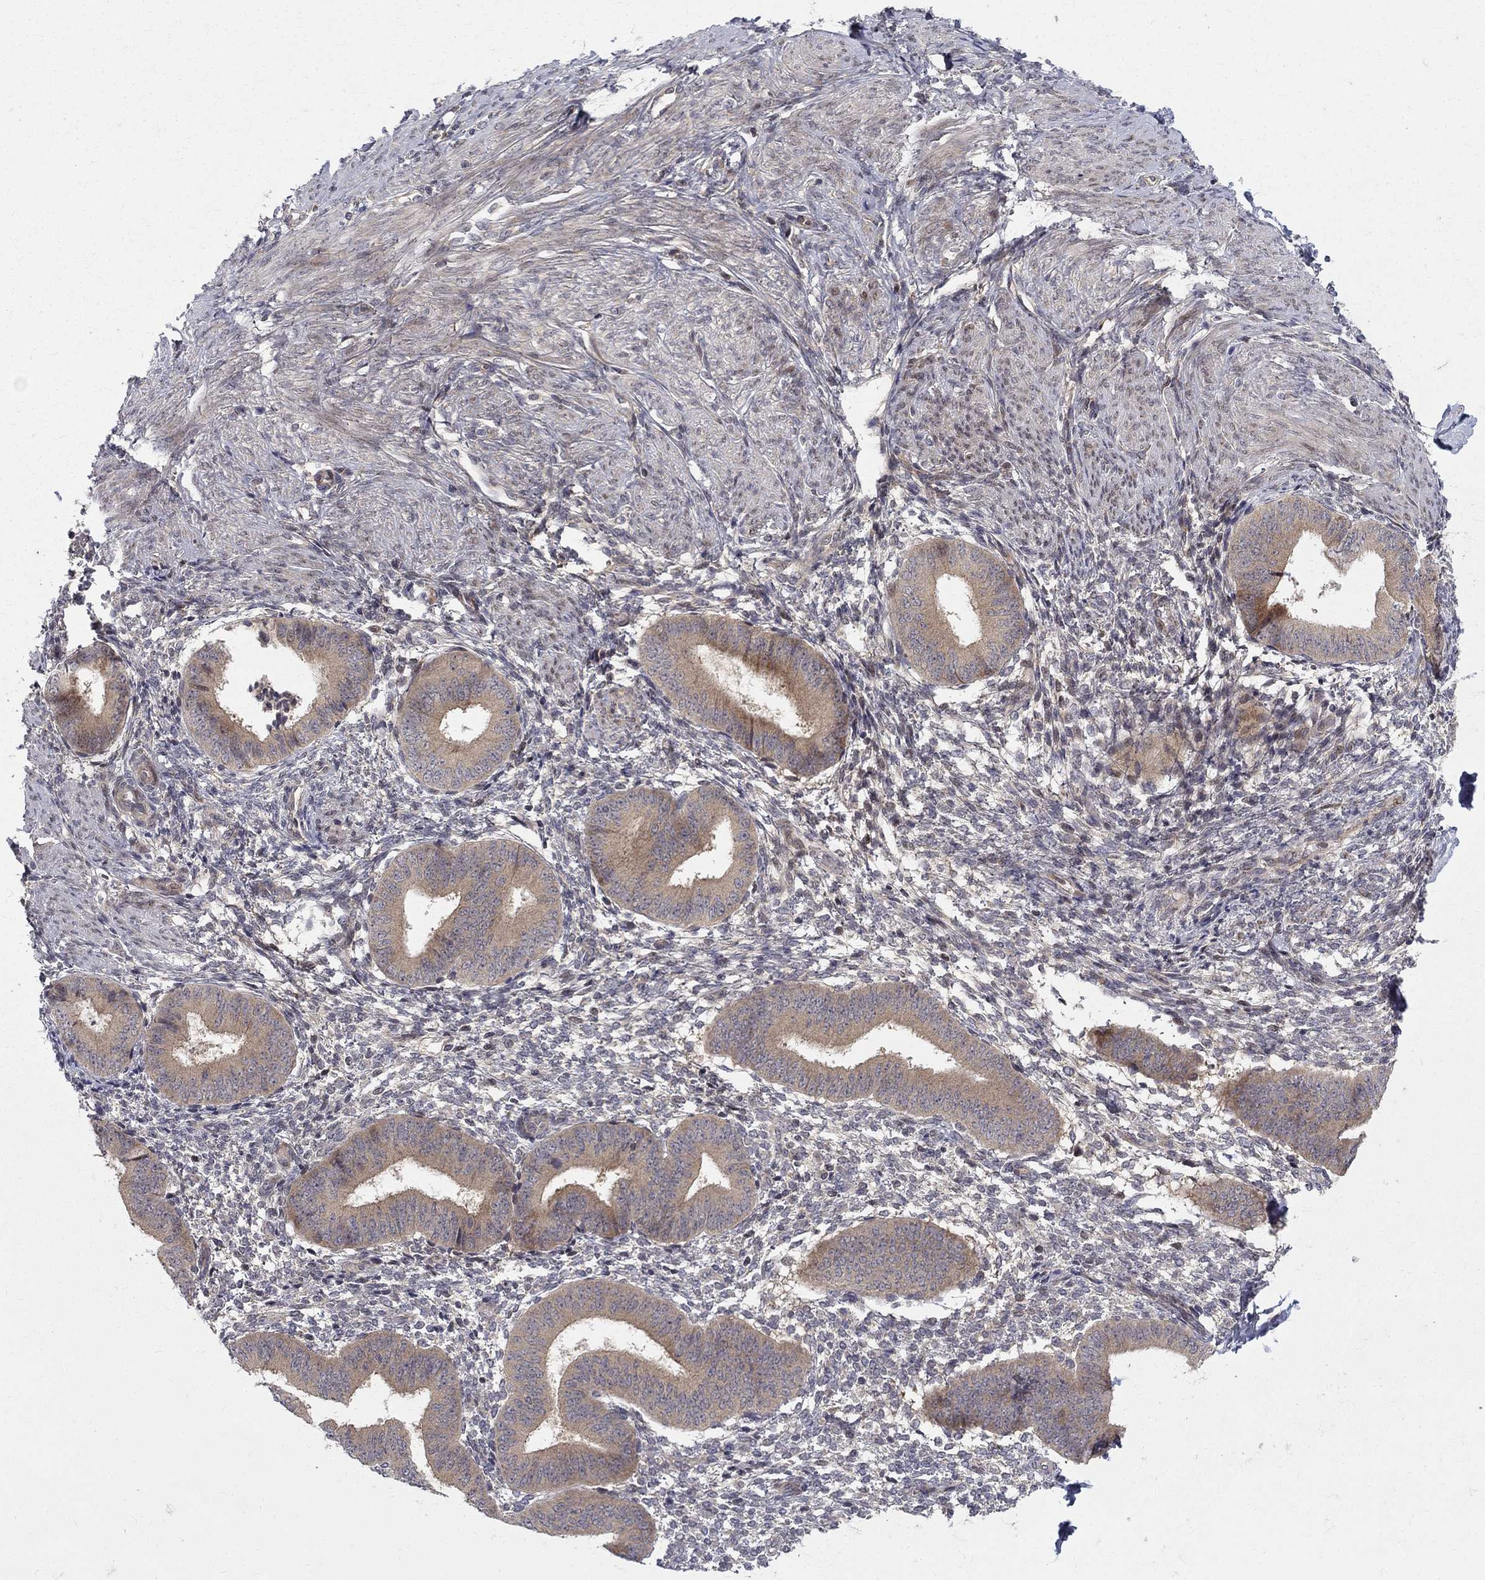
{"staining": {"intensity": "negative", "quantity": "none", "location": "none"}, "tissue": "endometrium", "cell_type": "Cells in endometrial stroma", "image_type": "normal", "snomed": [{"axis": "morphology", "description": "Normal tissue, NOS"}, {"axis": "topography", "description": "Endometrium"}], "caption": "Cells in endometrial stroma are negative for brown protein staining in benign endometrium. Brightfield microscopy of immunohistochemistry (IHC) stained with DAB (3,3'-diaminobenzidine) (brown) and hematoxylin (blue), captured at high magnification.", "gene": "WDR19", "patient": {"sex": "female", "age": 47}}